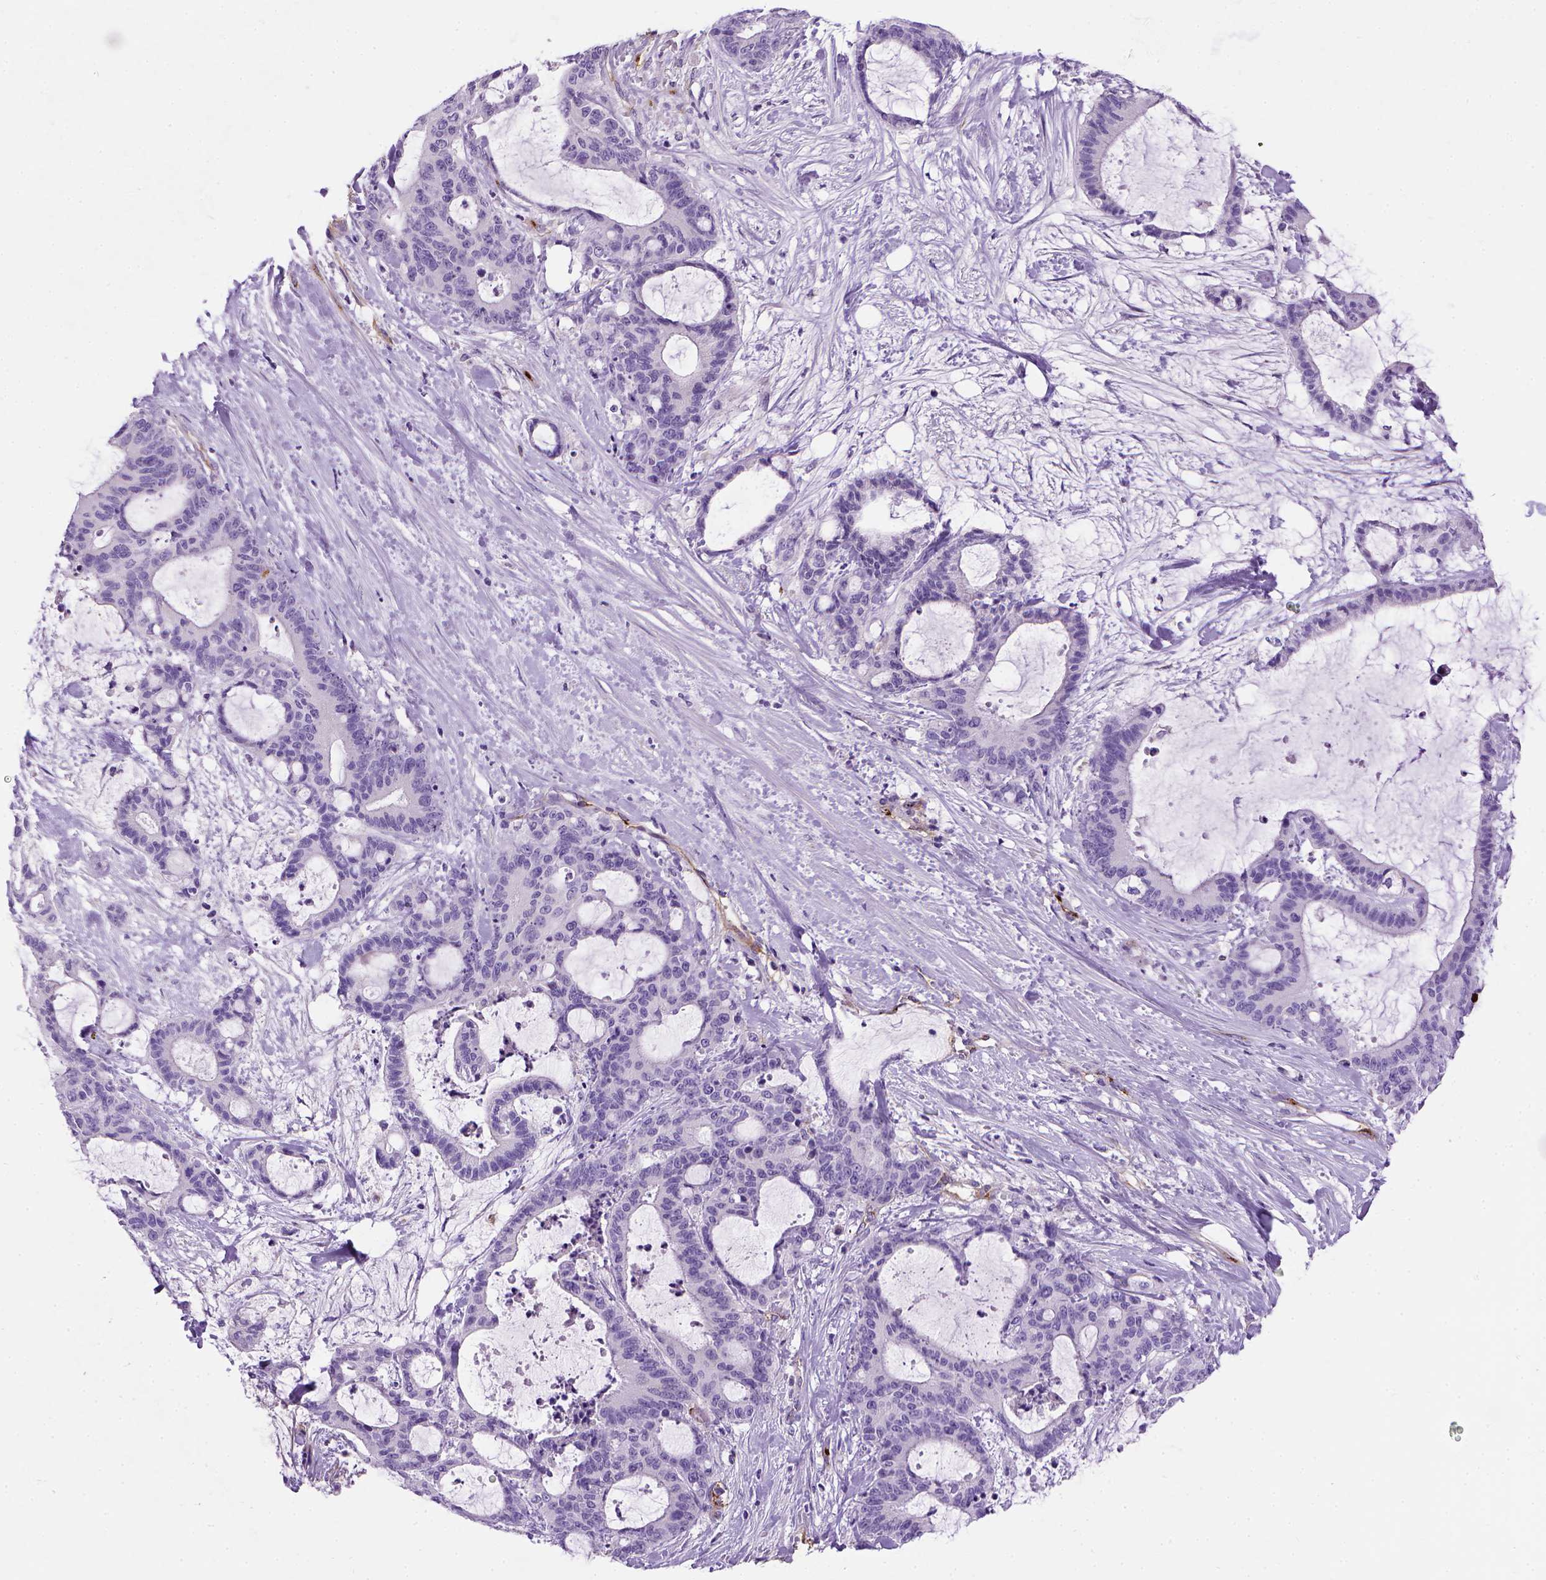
{"staining": {"intensity": "negative", "quantity": "none", "location": "none"}, "tissue": "liver cancer", "cell_type": "Tumor cells", "image_type": "cancer", "snomed": [{"axis": "morphology", "description": "Cholangiocarcinoma"}, {"axis": "topography", "description": "Liver"}], "caption": "Cholangiocarcinoma (liver) was stained to show a protein in brown. There is no significant expression in tumor cells.", "gene": "VWF", "patient": {"sex": "female", "age": 73}}